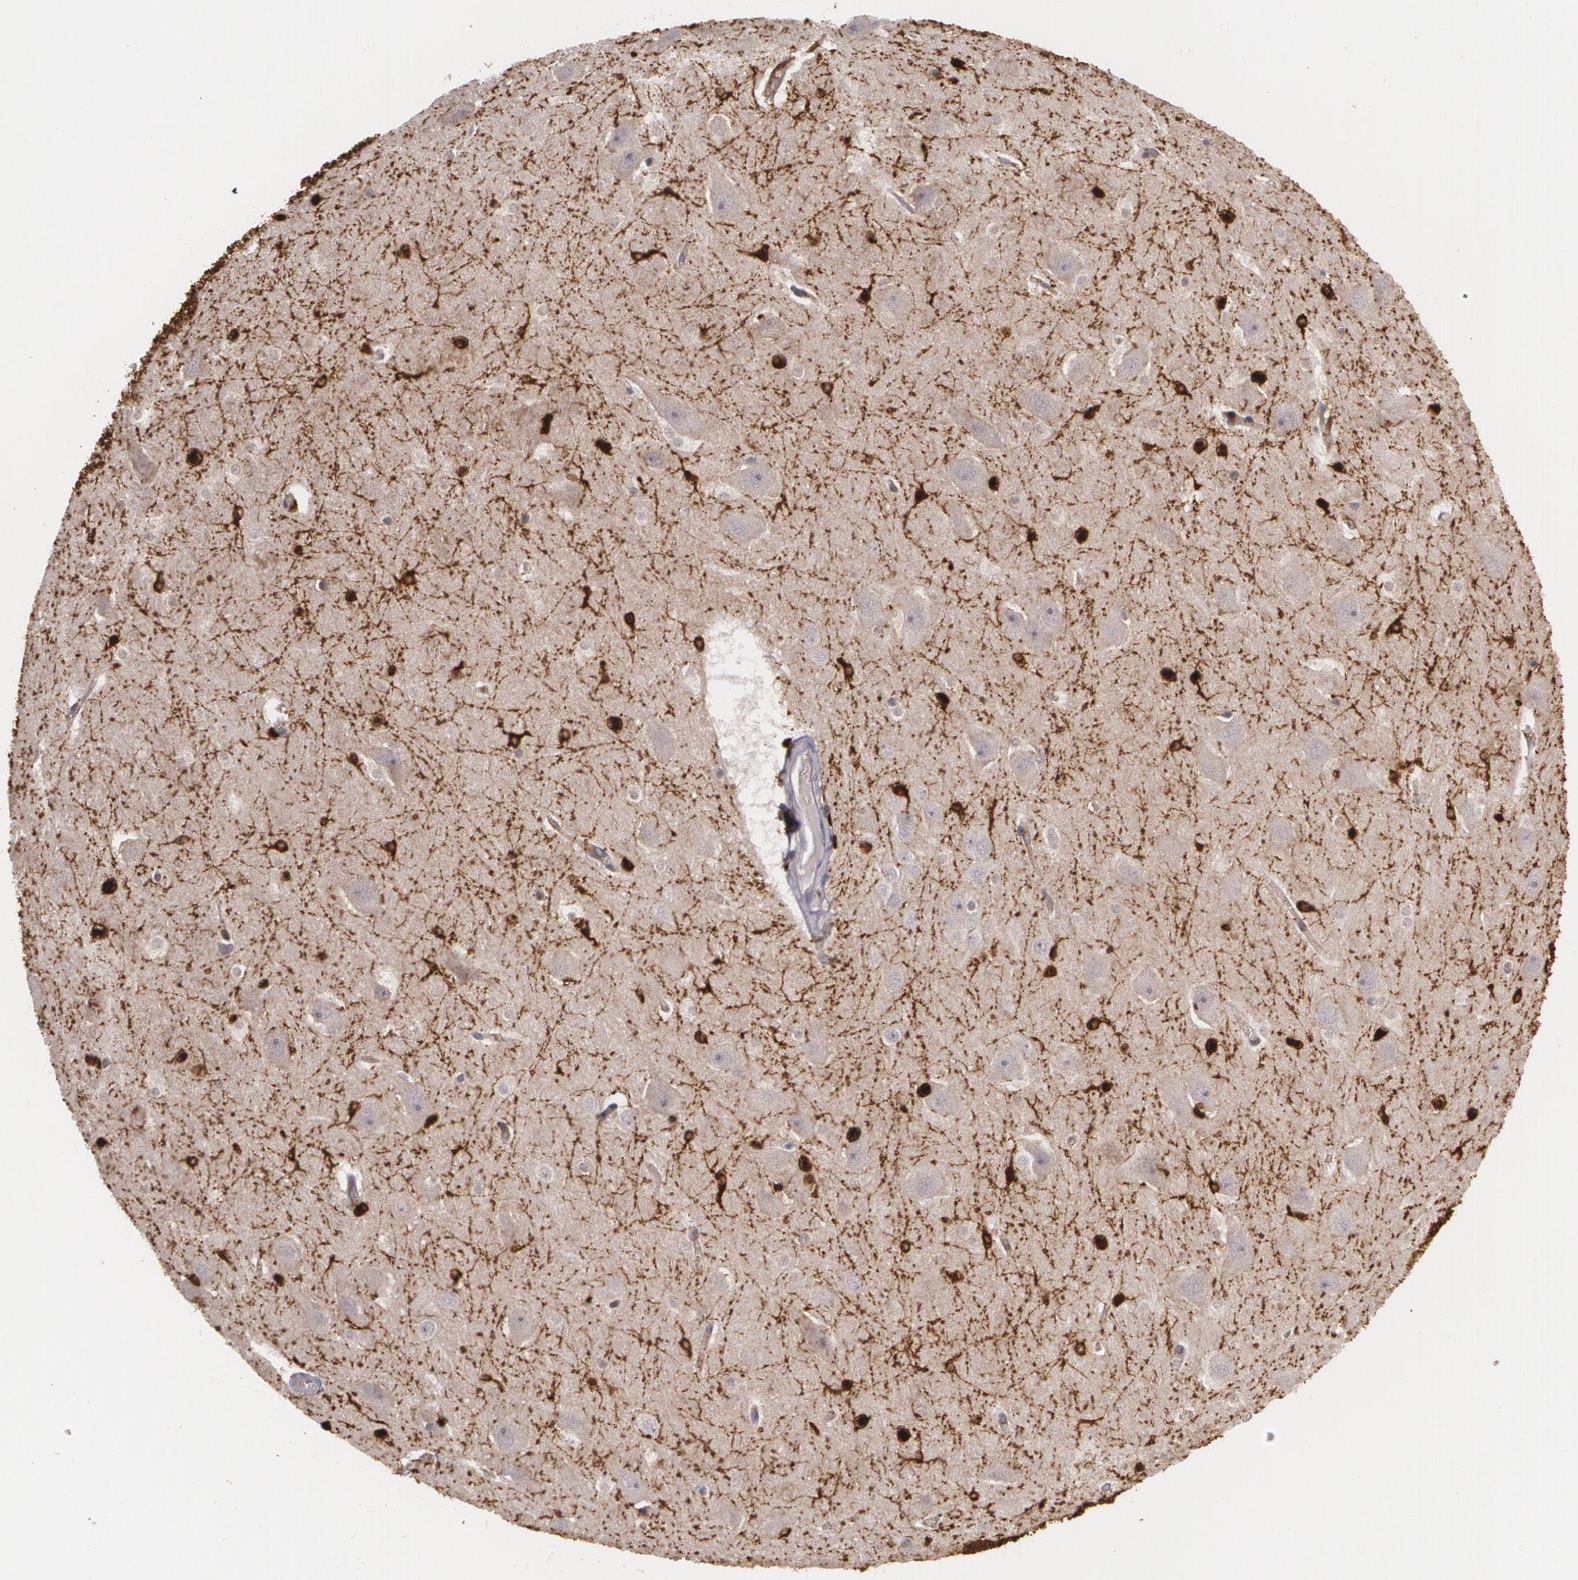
{"staining": {"intensity": "strong", "quantity": ">75%", "location": "cytoplasmic/membranous"}, "tissue": "hippocampus", "cell_type": "Glial cells", "image_type": "normal", "snomed": [{"axis": "morphology", "description": "Normal tissue, NOS"}, {"axis": "topography", "description": "Hippocampus"}], "caption": "Brown immunohistochemical staining in benign human hippocampus exhibits strong cytoplasmic/membranous staining in about >75% of glial cells. (DAB (3,3'-diaminobenzidine) IHC, brown staining for protein, blue staining for nuclei).", "gene": "BIN1", "patient": {"sex": "male", "age": 45}}